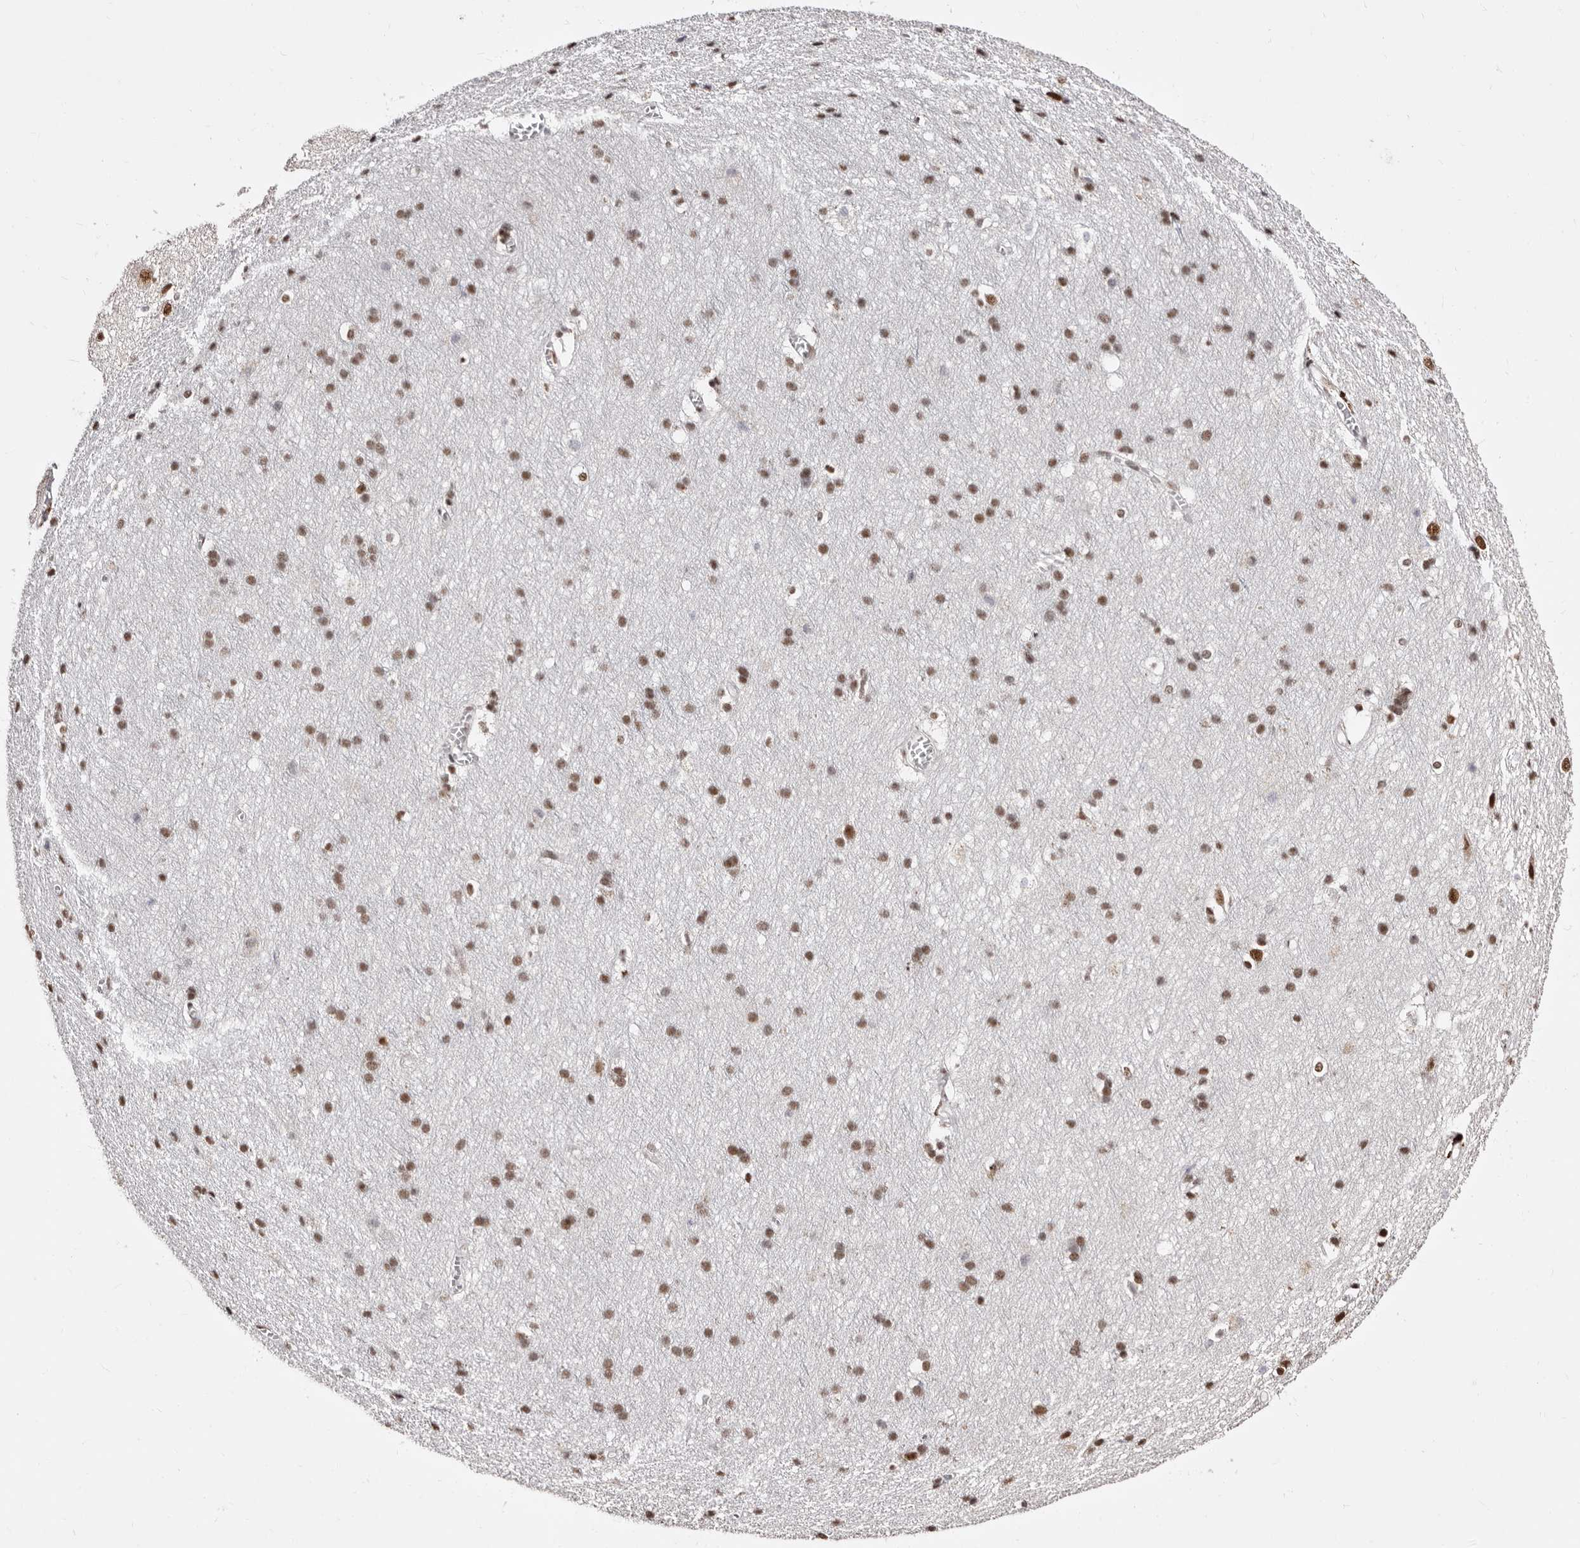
{"staining": {"intensity": "negative", "quantity": "none", "location": "none"}, "tissue": "cerebral cortex", "cell_type": "Endothelial cells", "image_type": "normal", "snomed": [{"axis": "morphology", "description": "Normal tissue, NOS"}, {"axis": "topography", "description": "Cerebral cortex"}], "caption": "Immunohistochemistry (IHC) of unremarkable cerebral cortex displays no expression in endothelial cells.", "gene": "ANAPC11", "patient": {"sex": "male", "age": 54}}